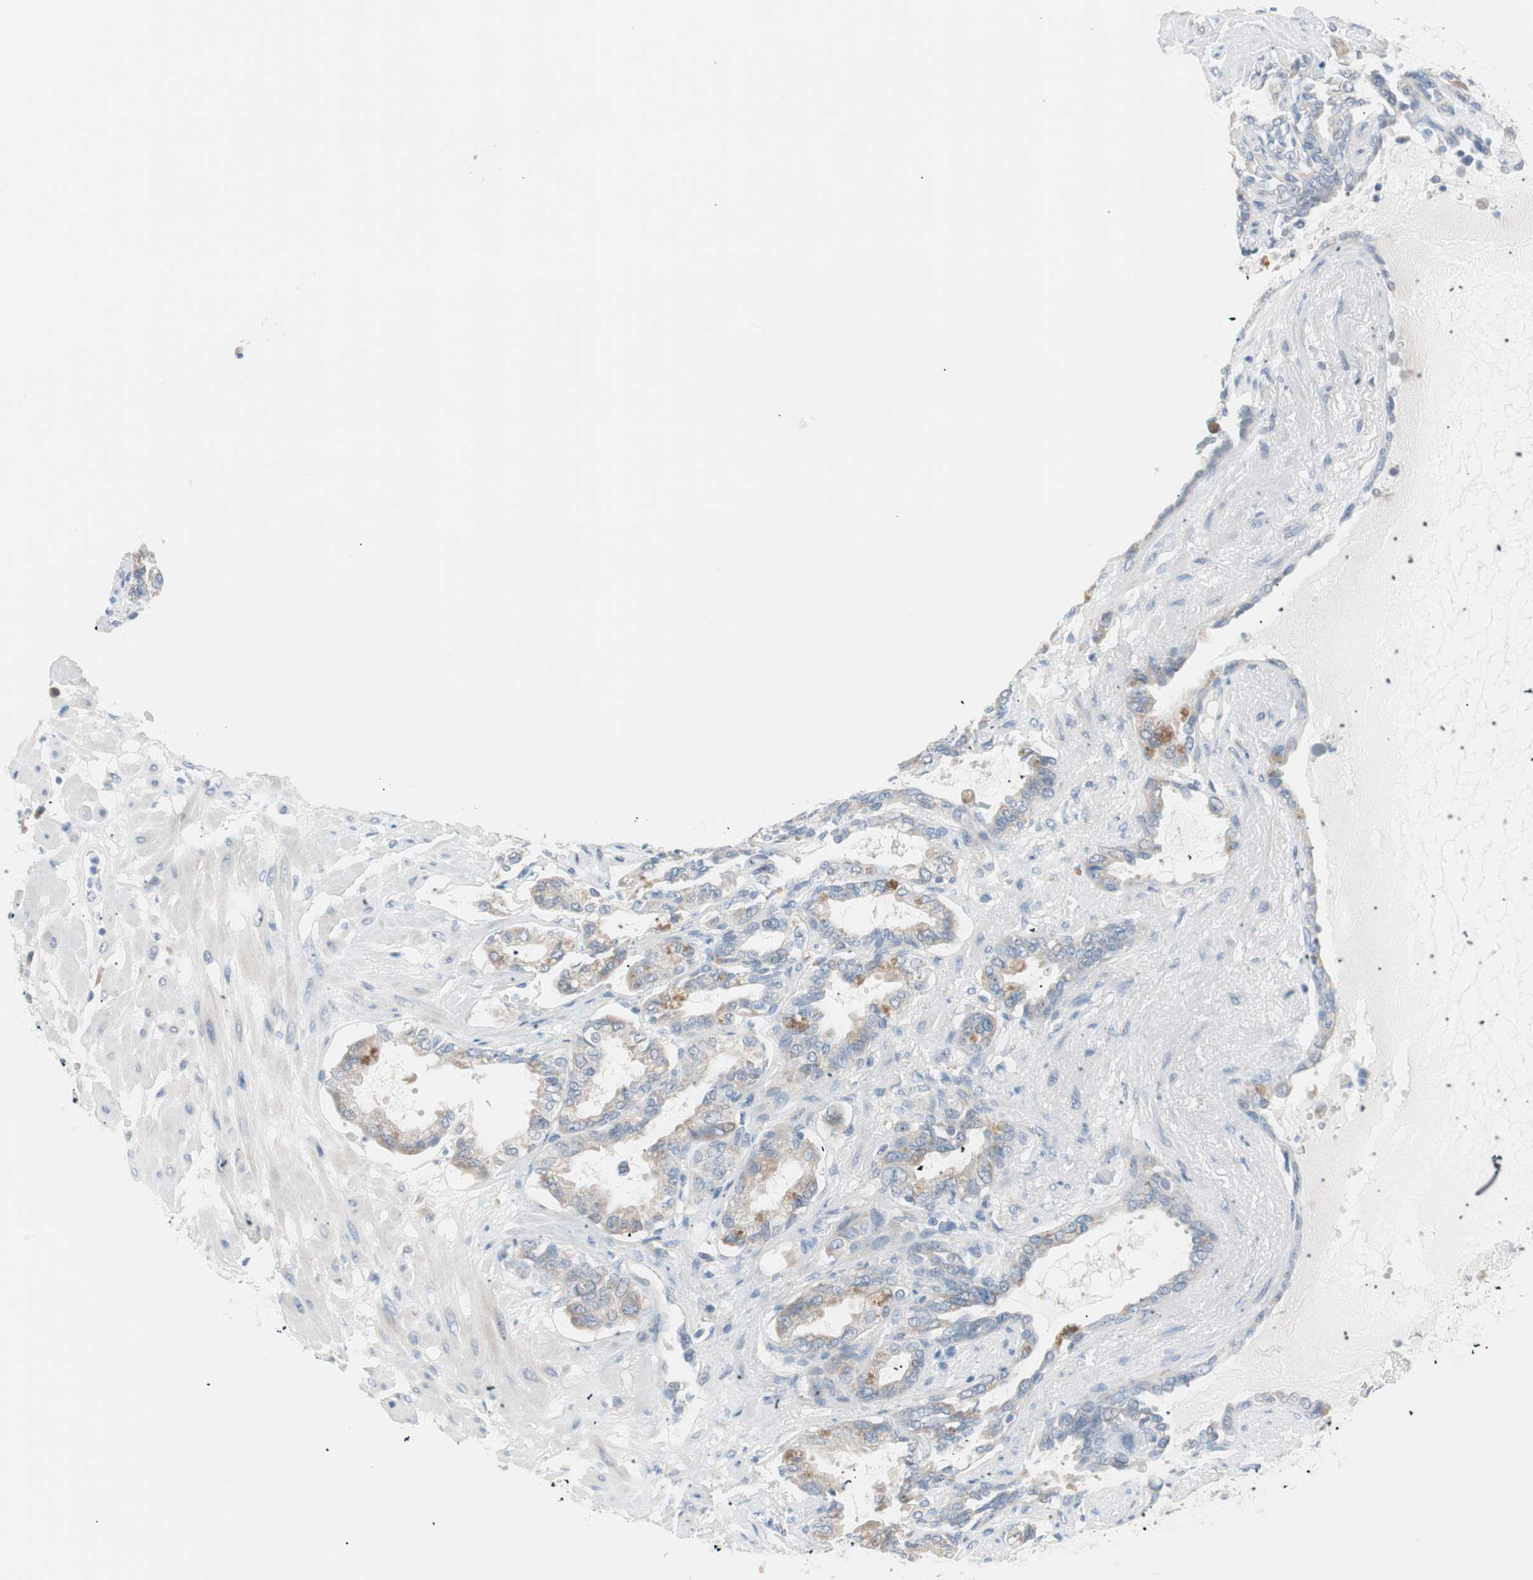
{"staining": {"intensity": "moderate", "quantity": "25%-75%", "location": "cytoplasmic/membranous"}, "tissue": "seminal vesicle", "cell_type": "Glandular cells", "image_type": "normal", "snomed": [{"axis": "morphology", "description": "Normal tissue, NOS"}, {"axis": "topography", "description": "Seminal veicle"}], "caption": "Immunohistochemistry histopathology image of normal seminal vesicle: seminal vesicle stained using IHC shows medium levels of moderate protein expression localized specifically in the cytoplasmic/membranous of glandular cells, appearing as a cytoplasmic/membranous brown color.", "gene": "VIL1", "patient": {"sex": "male", "age": 61}}